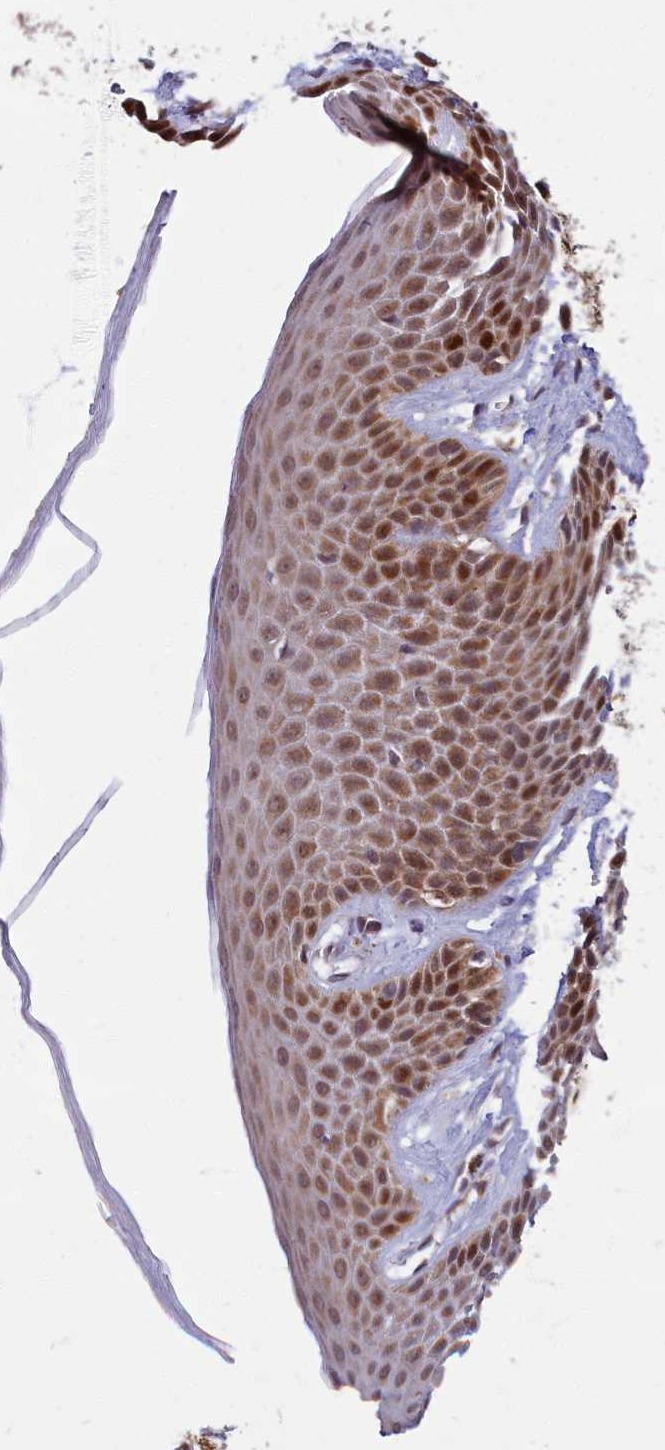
{"staining": {"intensity": "moderate", "quantity": ">75%", "location": "nuclear"}, "tissue": "skin", "cell_type": "Epidermal cells", "image_type": "normal", "snomed": [{"axis": "morphology", "description": "Normal tissue, NOS"}, {"axis": "topography", "description": "Anal"}], "caption": "Immunohistochemistry of unremarkable skin displays medium levels of moderate nuclear positivity in approximately >75% of epidermal cells. (Stains: DAB in brown, nuclei in blue, Microscopy: brightfield microscopy at high magnification).", "gene": "EARS2", "patient": {"sex": "male", "age": 74}}